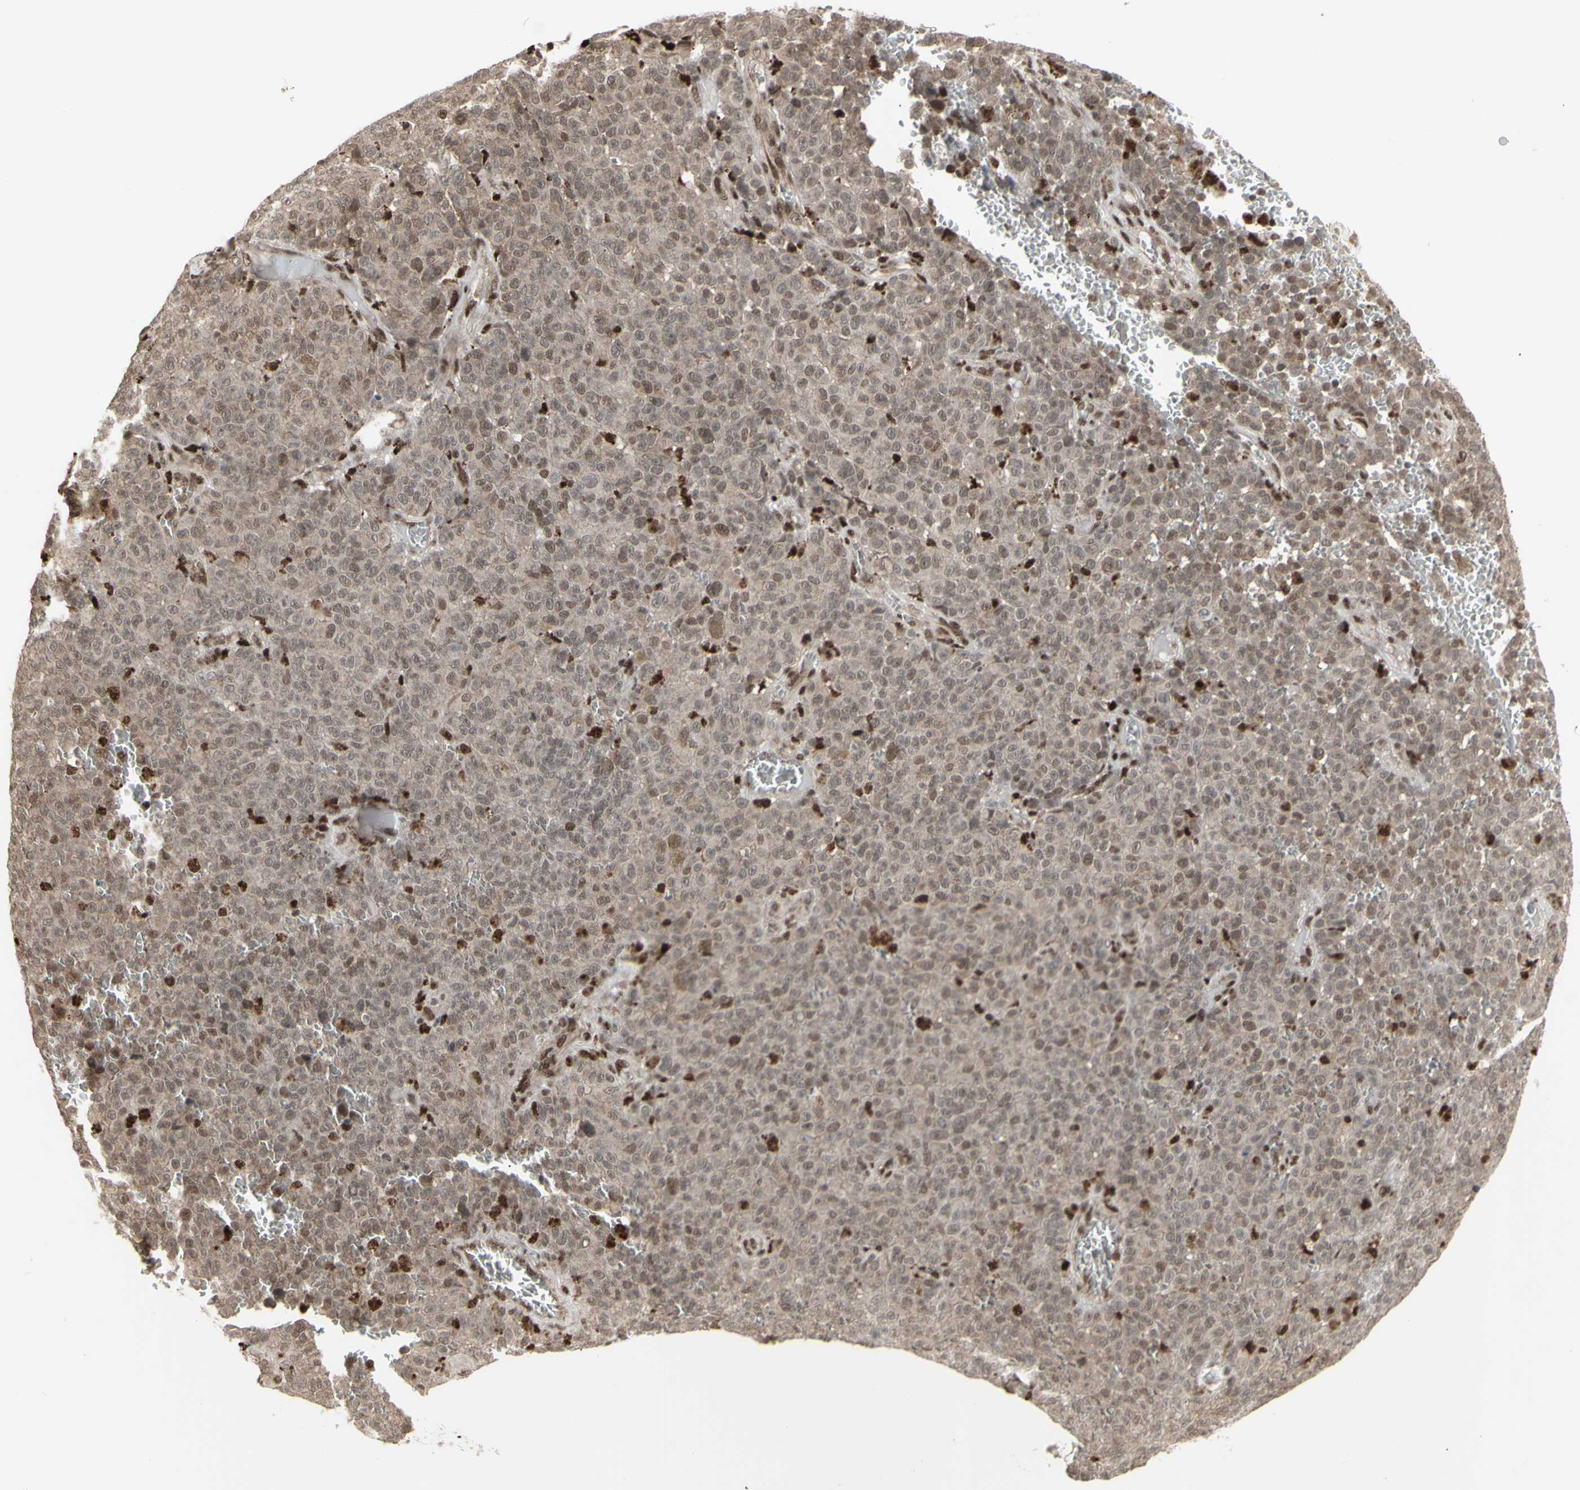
{"staining": {"intensity": "moderate", "quantity": ">75%", "location": "cytoplasmic/membranous,nuclear"}, "tissue": "melanoma", "cell_type": "Tumor cells", "image_type": "cancer", "snomed": [{"axis": "morphology", "description": "Malignant melanoma, NOS"}, {"axis": "topography", "description": "Skin"}], "caption": "DAB (3,3'-diaminobenzidine) immunohistochemical staining of human melanoma reveals moderate cytoplasmic/membranous and nuclear protein expression in about >75% of tumor cells. (IHC, brightfield microscopy, high magnification).", "gene": "CBX1", "patient": {"sex": "female", "age": 82}}